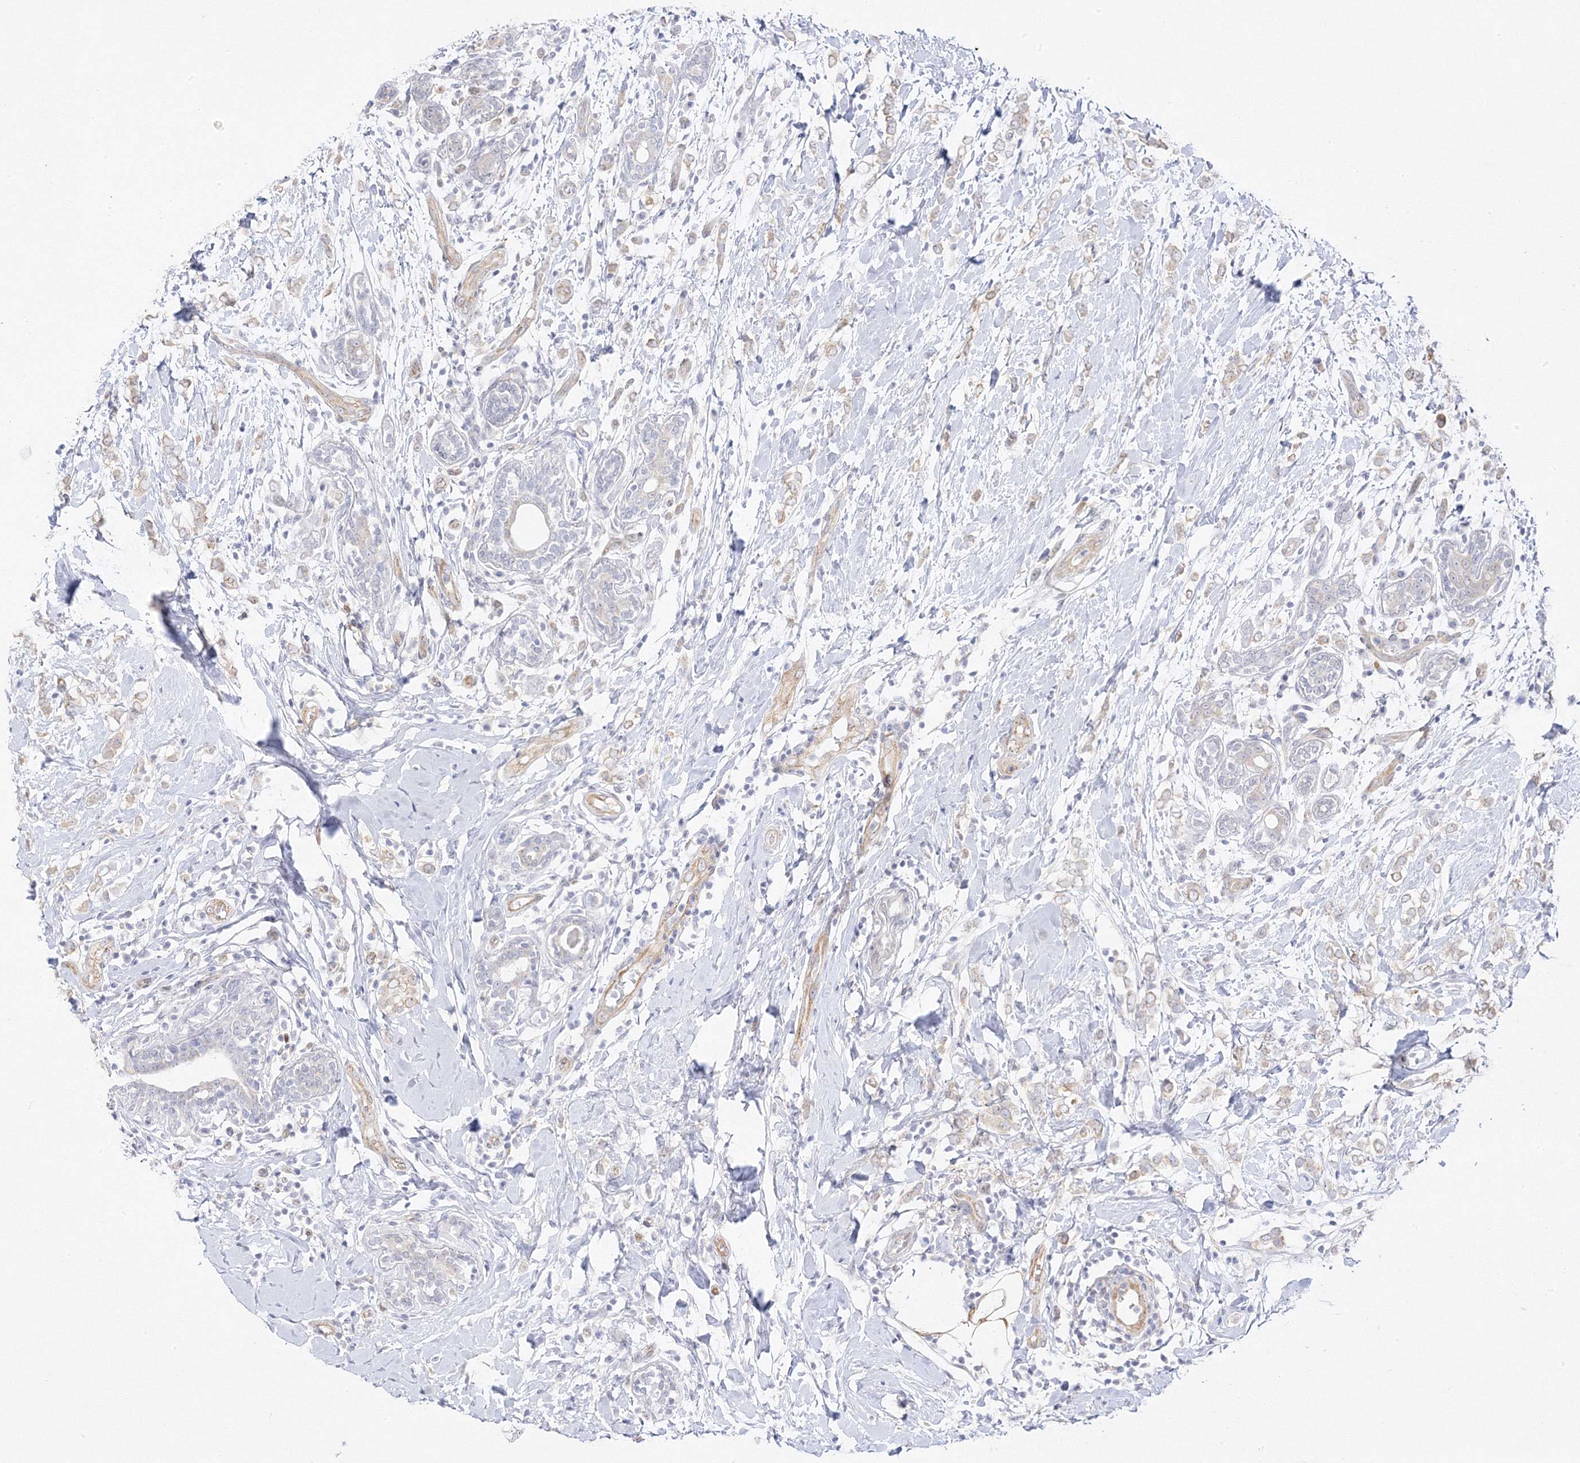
{"staining": {"intensity": "weak", "quantity": "<25%", "location": "cytoplasmic/membranous"}, "tissue": "breast cancer", "cell_type": "Tumor cells", "image_type": "cancer", "snomed": [{"axis": "morphology", "description": "Normal tissue, NOS"}, {"axis": "morphology", "description": "Lobular carcinoma"}, {"axis": "topography", "description": "Breast"}], "caption": "The micrograph demonstrates no staining of tumor cells in breast lobular carcinoma. (DAB IHC visualized using brightfield microscopy, high magnification).", "gene": "C2CD2", "patient": {"sex": "female", "age": 47}}